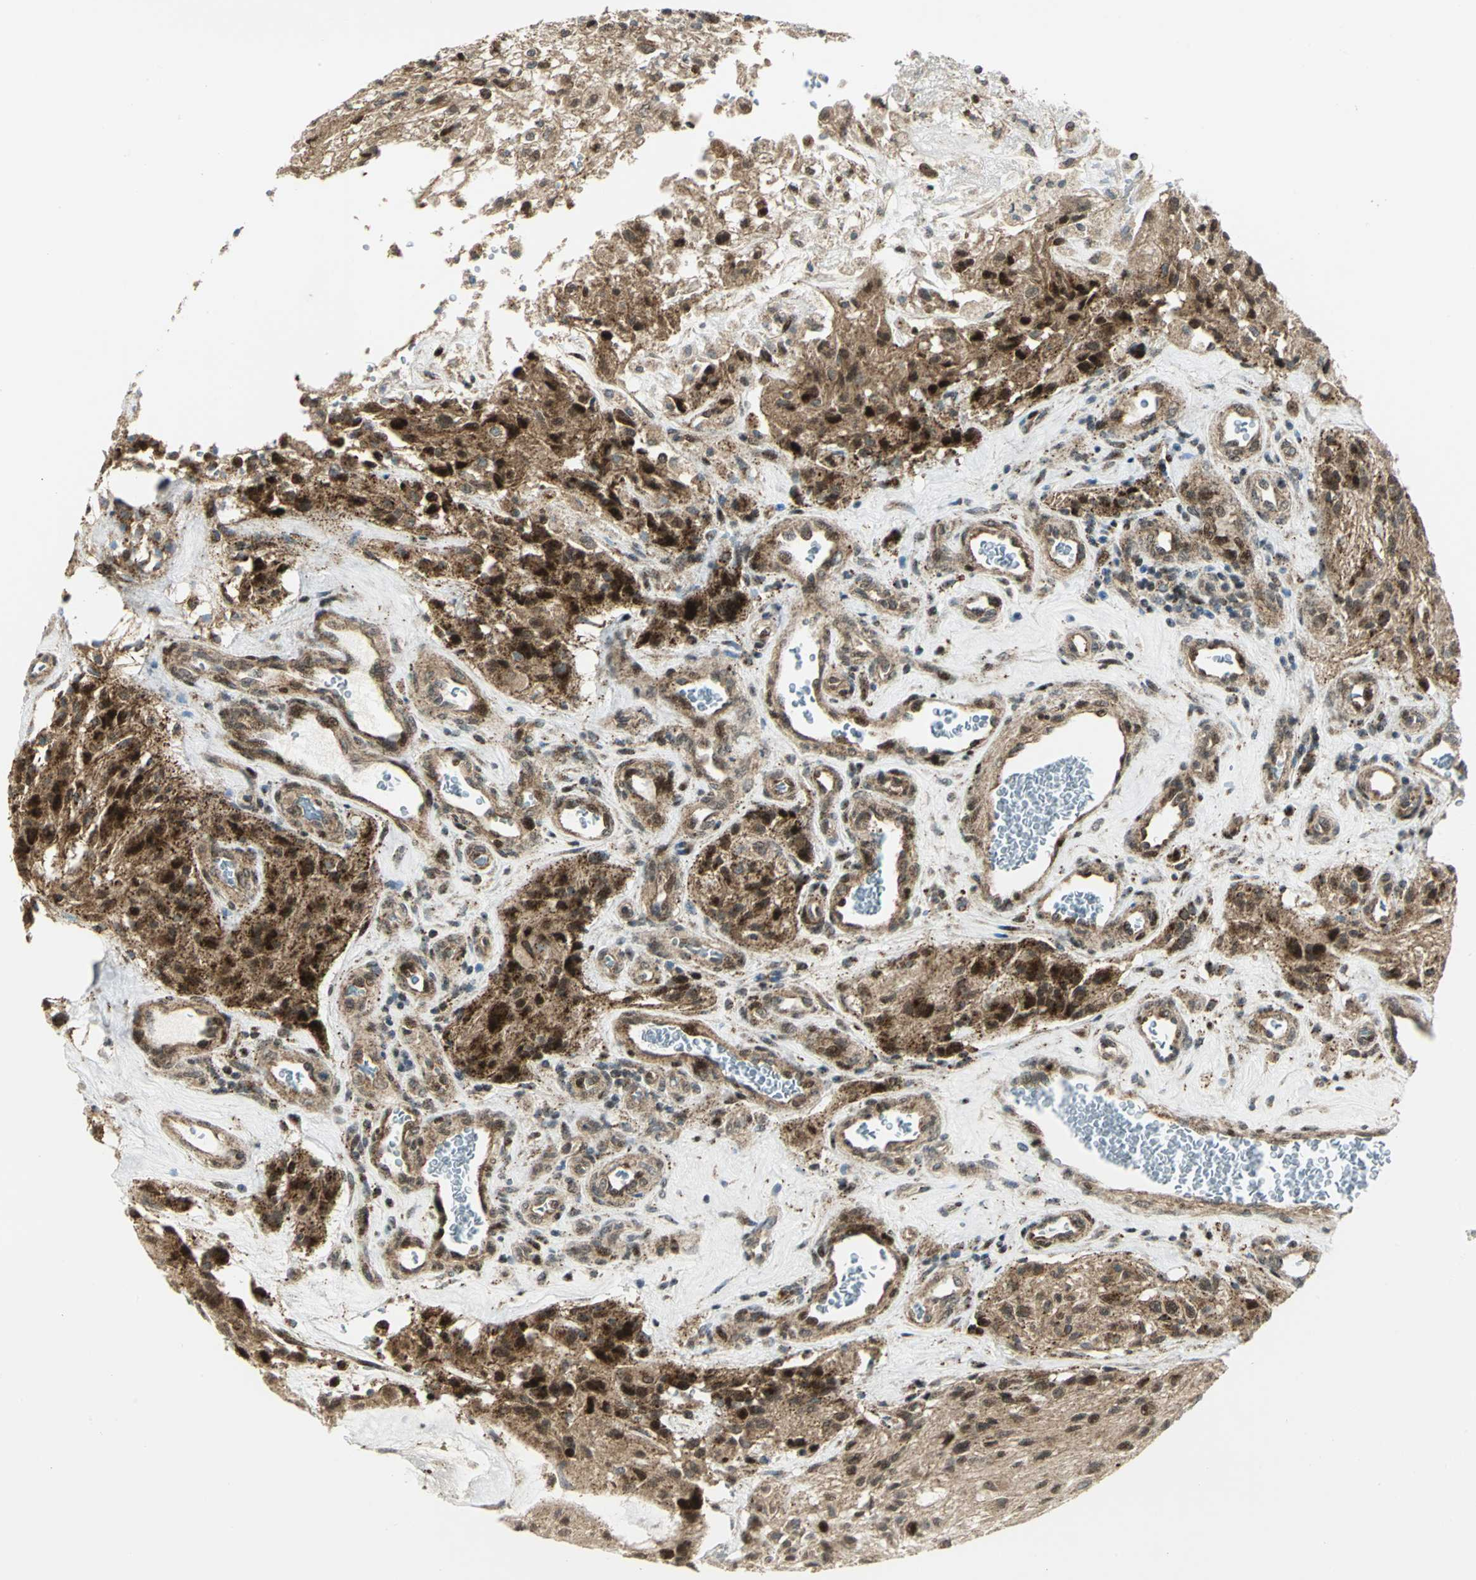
{"staining": {"intensity": "strong", "quantity": ">75%", "location": "cytoplasmic/membranous,nuclear"}, "tissue": "glioma", "cell_type": "Tumor cells", "image_type": "cancer", "snomed": [{"axis": "morphology", "description": "Normal tissue, NOS"}, {"axis": "morphology", "description": "Glioma, malignant, High grade"}, {"axis": "topography", "description": "Cerebral cortex"}], "caption": "Immunohistochemistry photomicrograph of neoplastic tissue: glioma stained using immunohistochemistry (IHC) exhibits high levels of strong protein expression localized specifically in the cytoplasmic/membranous and nuclear of tumor cells, appearing as a cytoplasmic/membranous and nuclear brown color.", "gene": "ATP6V1A", "patient": {"sex": "male", "age": 56}}